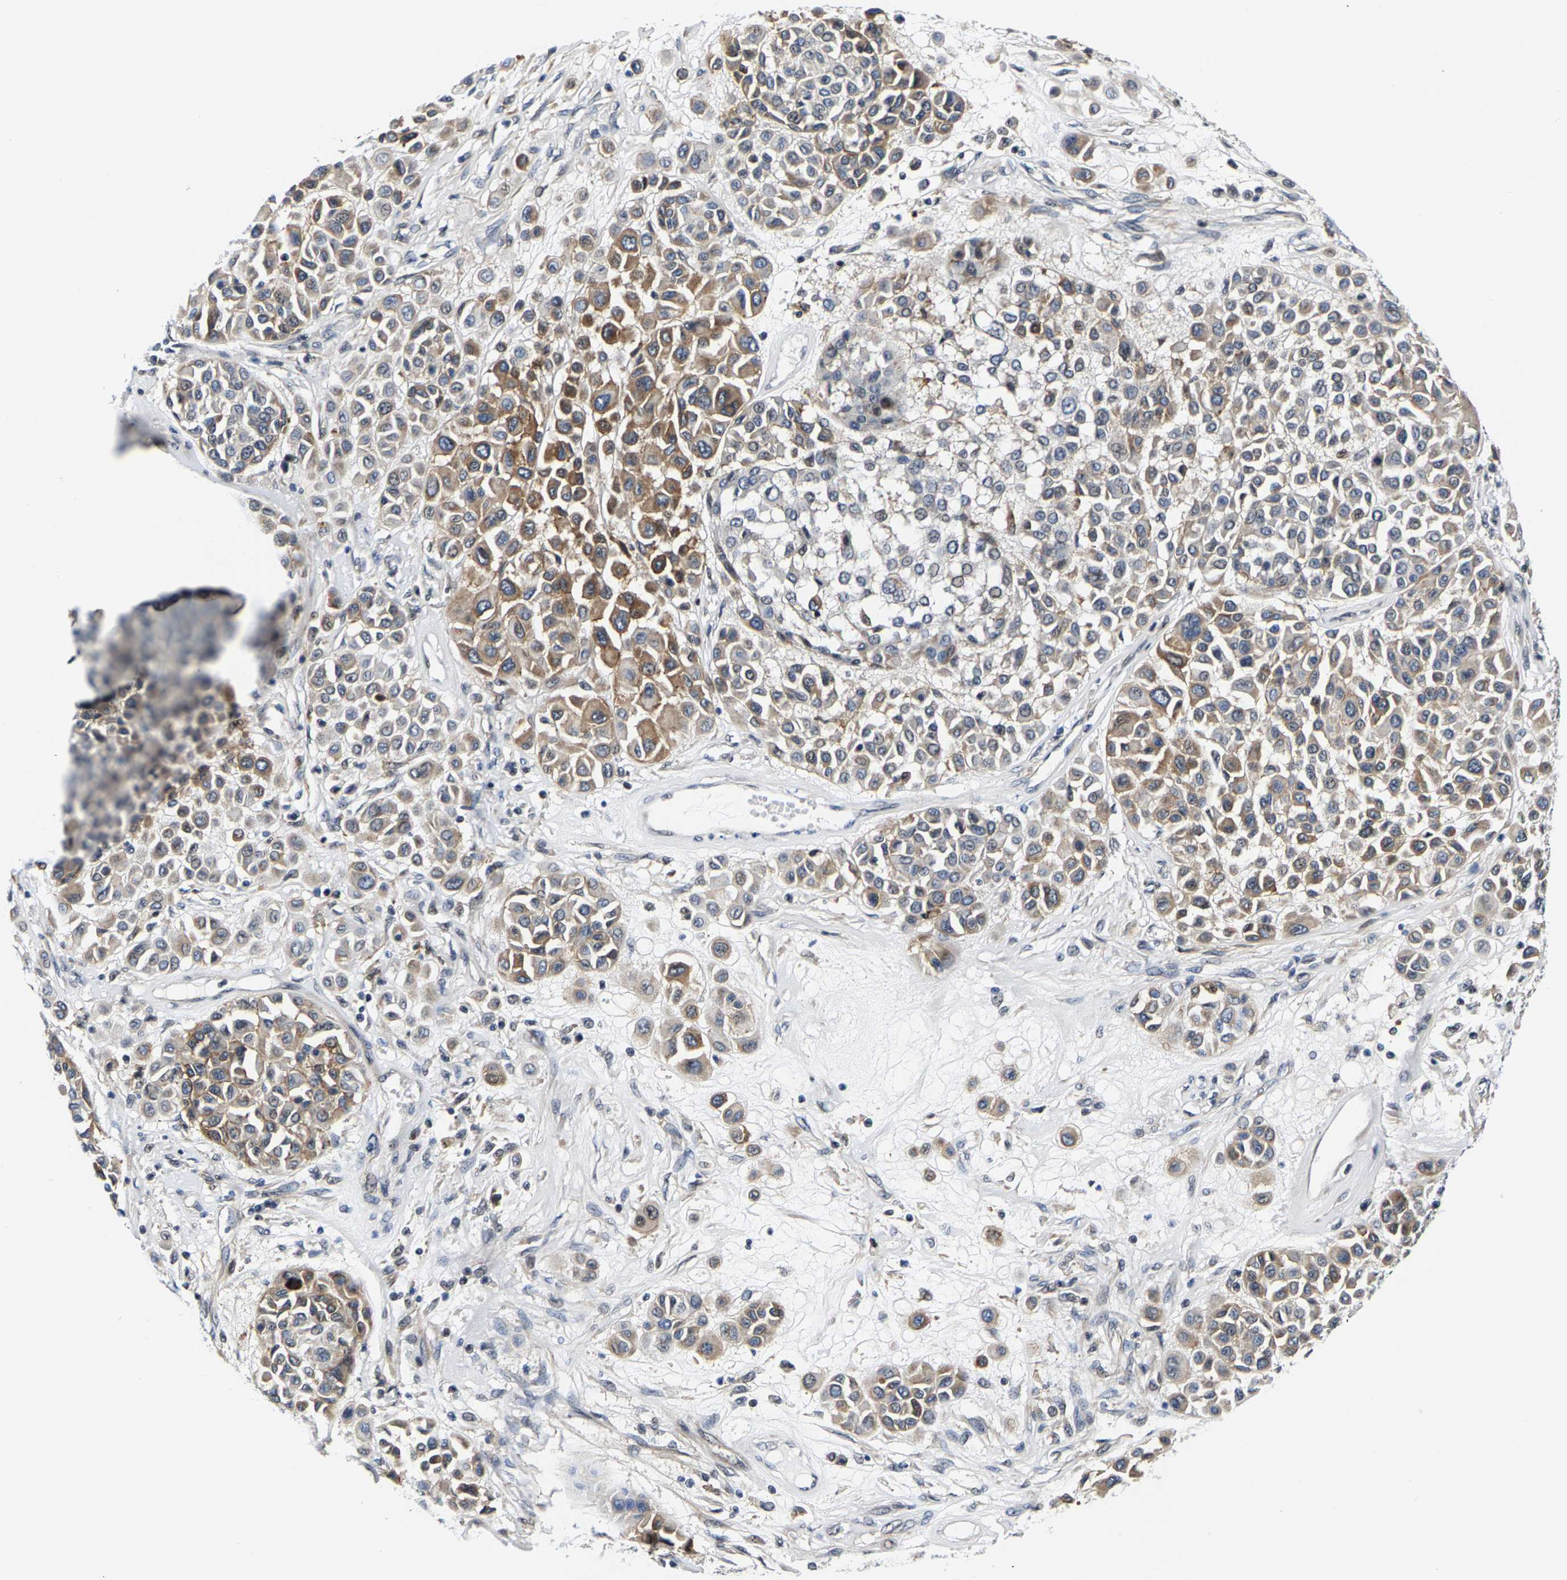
{"staining": {"intensity": "moderate", "quantity": "25%-75%", "location": "cytoplasmic/membranous"}, "tissue": "melanoma", "cell_type": "Tumor cells", "image_type": "cancer", "snomed": [{"axis": "morphology", "description": "Malignant melanoma, Metastatic site"}, {"axis": "topography", "description": "Soft tissue"}], "caption": "DAB immunohistochemical staining of melanoma displays moderate cytoplasmic/membranous protein expression in about 25%-75% of tumor cells.", "gene": "GTPBP10", "patient": {"sex": "male", "age": 41}}